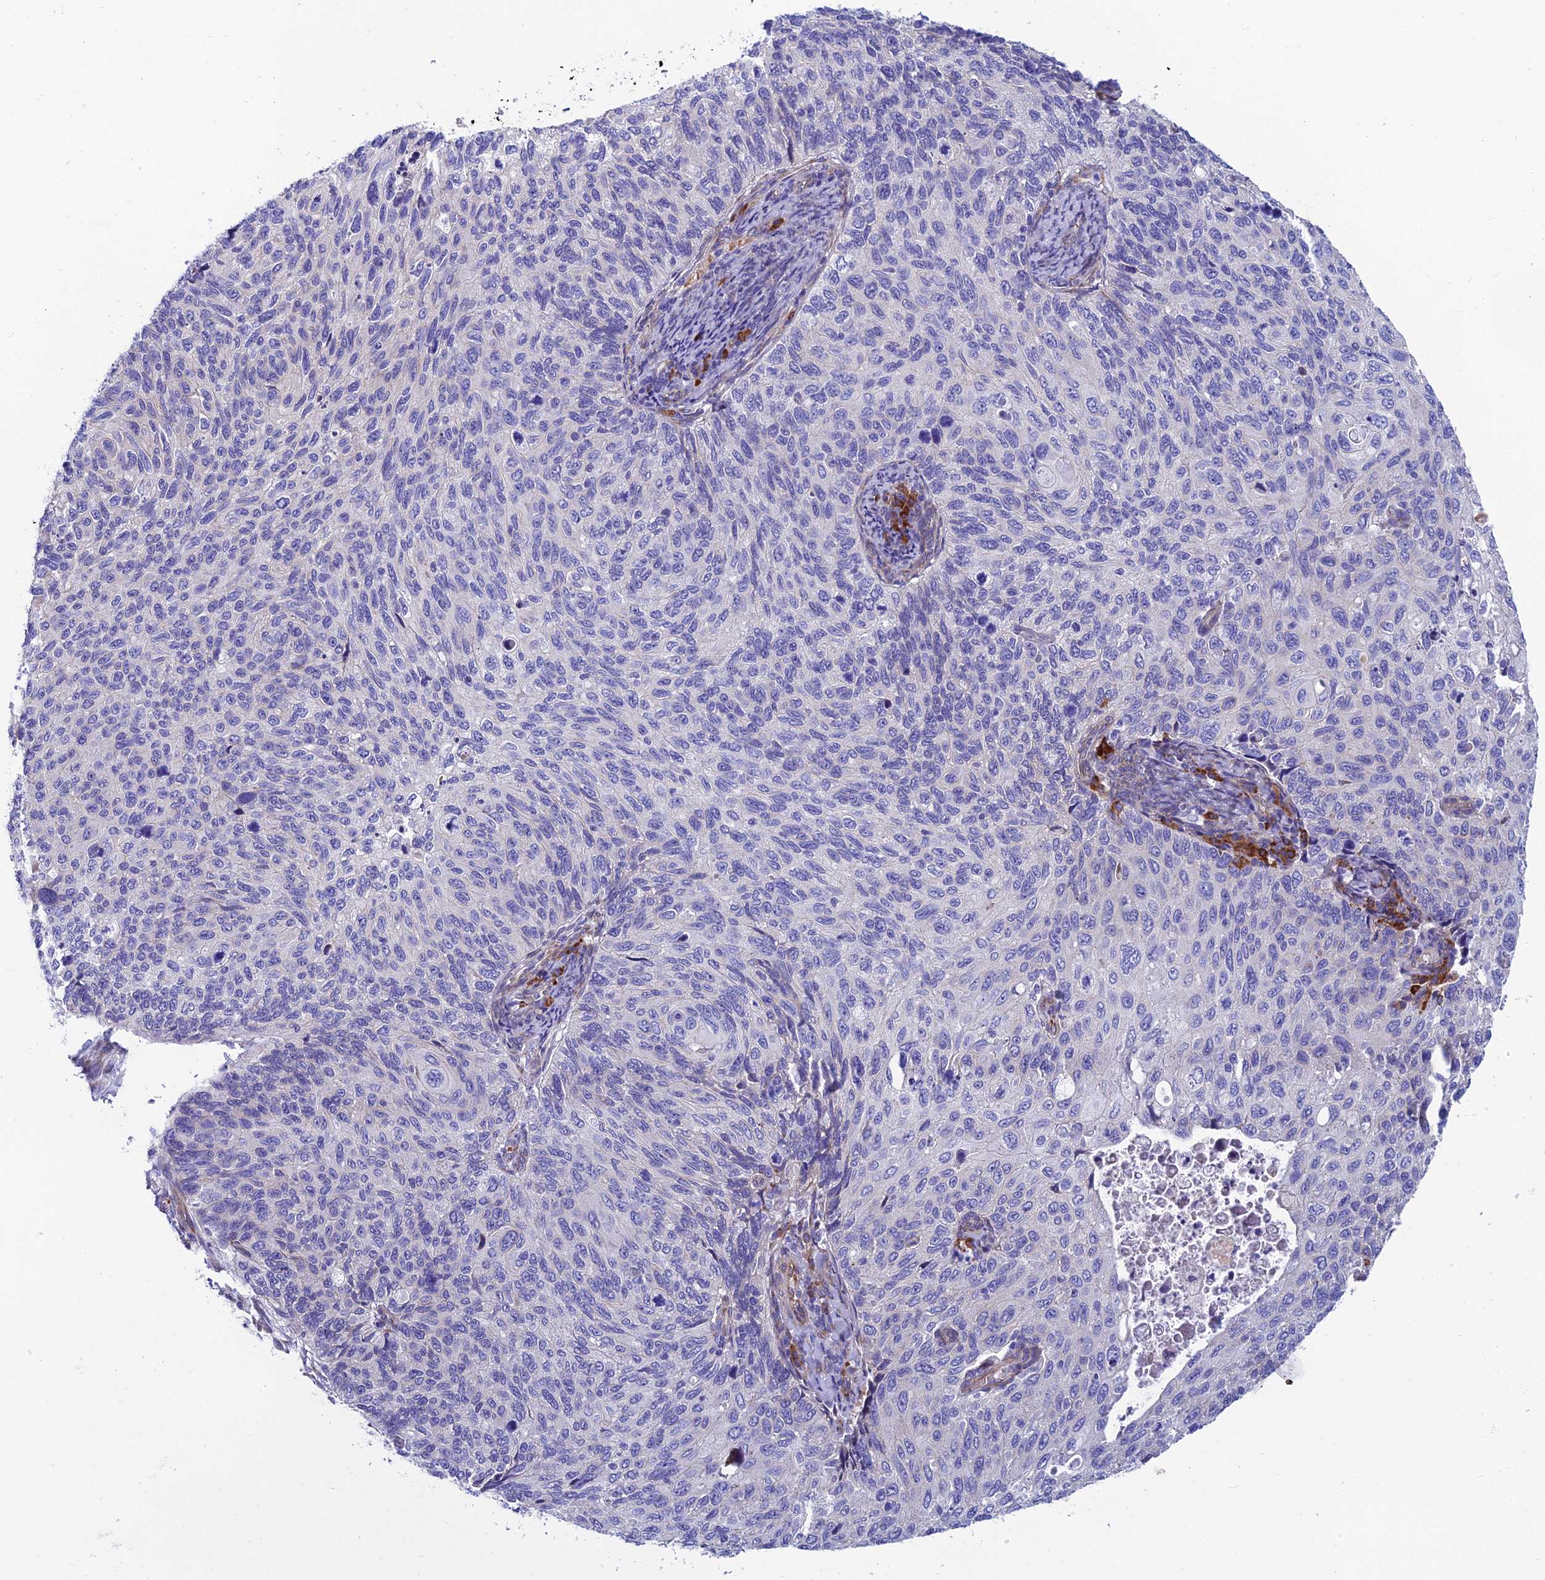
{"staining": {"intensity": "negative", "quantity": "none", "location": "none"}, "tissue": "cervical cancer", "cell_type": "Tumor cells", "image_type": "cancer", "snomed": [{"axis": "morphology", "description": "Squamous cell carcinoma, NOS"}, {"axis": "topography", "description": "Cervix"}], "caption": "Immunohistochemistry (IHC) histopathology image of cervical cancer stained for a protein (brown), which demonstrates no staining in tumor cells. (Brightfield microscopy of DAB (3,3'-diaminobenzidine) immunohistochemistry at high magnification).", "gene": "MACIR", "patient": {"sex": "female", "age": 70}}